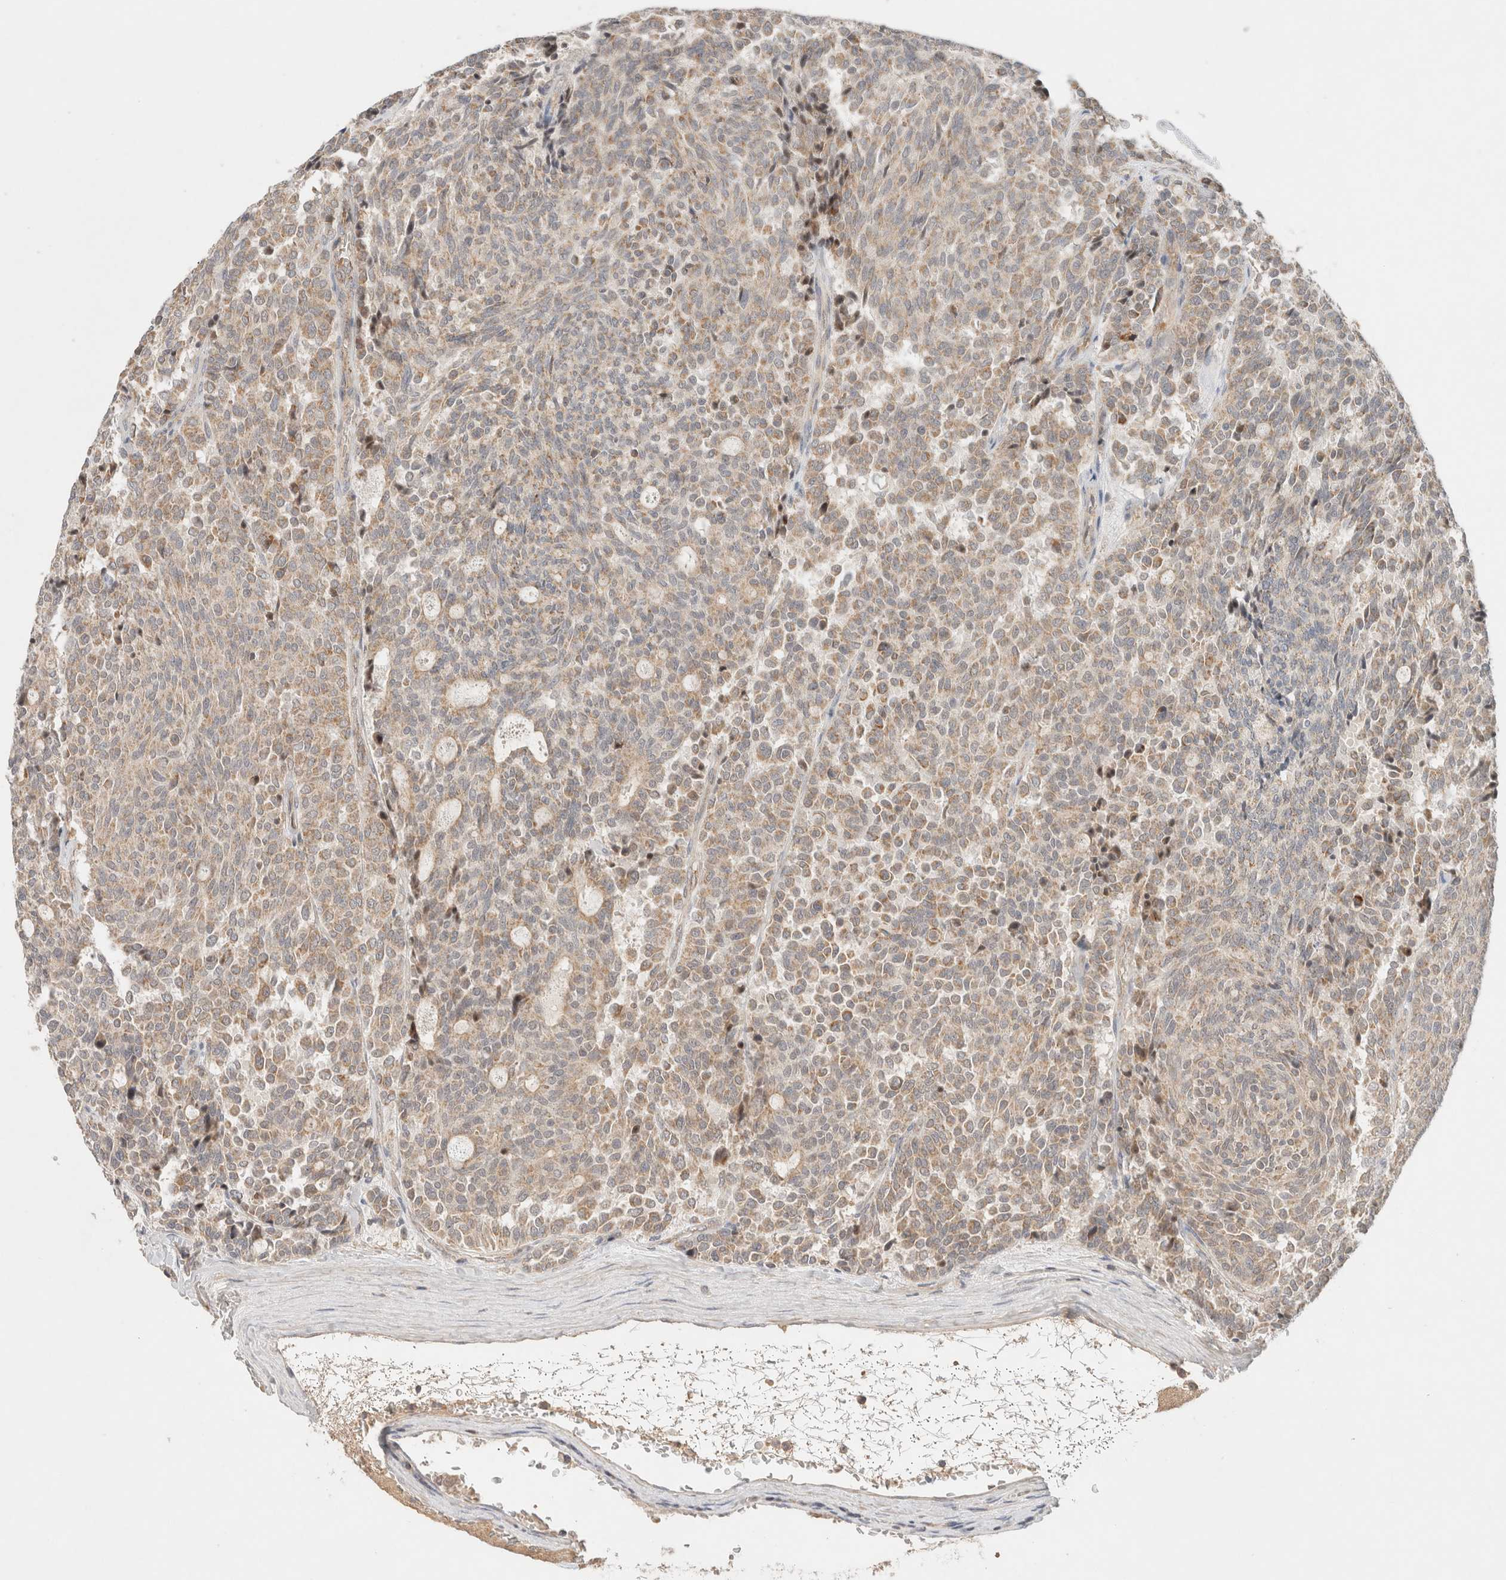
{"staining": {"intensity": "weak", "quantity": ">75%", "location": "cytoplasmic/membranous"}, "tissue": "carcinoid", "cell_type": "Tumor cells", "image_type": "cancer", "snomed": [{"axis": "morphology", "description": "Carcinoid, malignant, NOS"}, {"axis": "topography", "description": "Pancreas"}], "caption": "This is an image of immunohistochemistry (IHC) staining of carcinoid, which shows weak staining in the cytoplasmic/membranous of tumor cells.", "gene": "MRM3", "patient": {"sex": "female", "age": 54}}